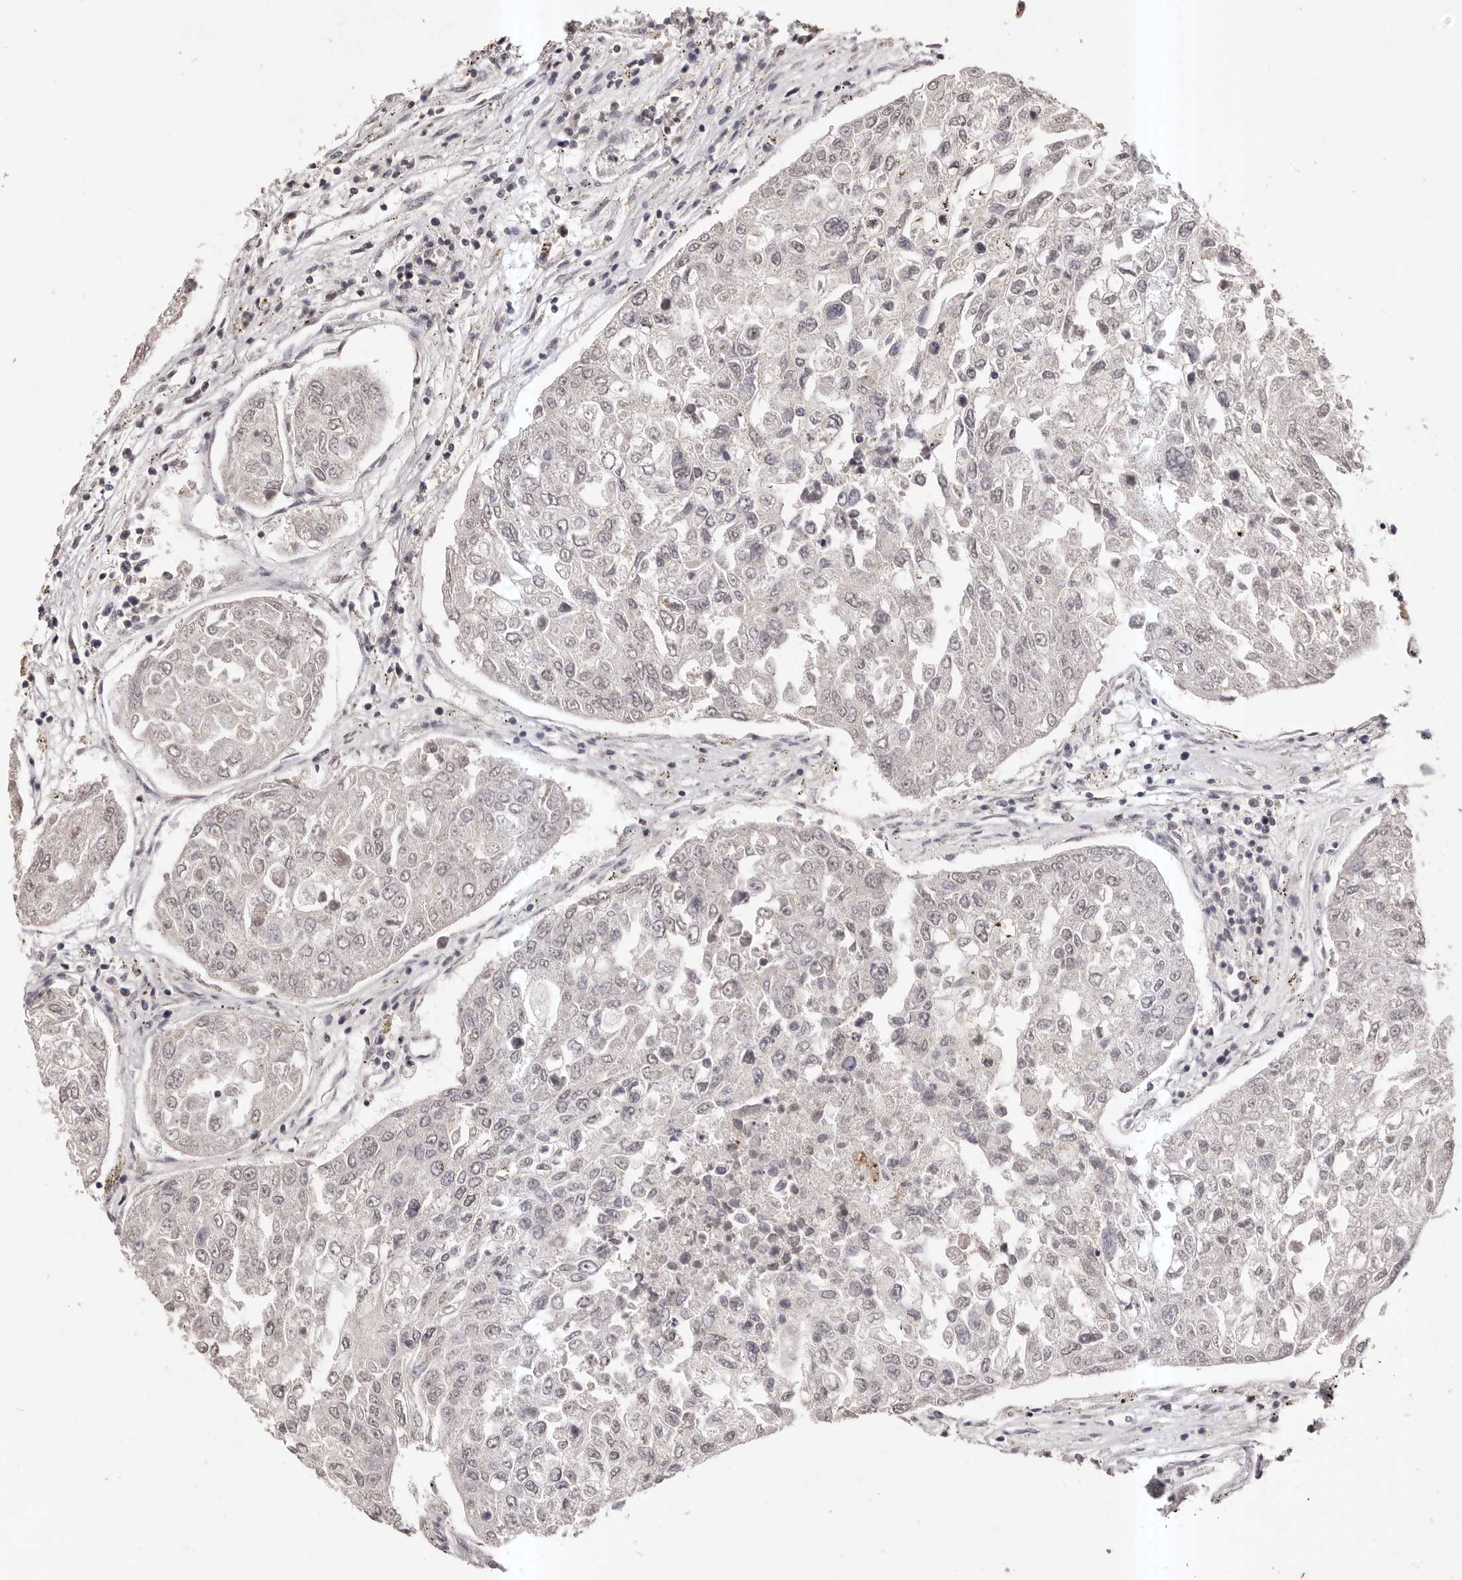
{"staining": {"intensity": "moderate", "quantity": "25%-75%", "location": "nuclear"}, "tissue": "urothelial cancer", "cell_type": "Tumor cells", "image_type": "cancer", "snomed": [{"axis": "morphology", "description": "Urothelial carcinoma, High grade"}, {"axis": "topography", "description": "Lymph node"}, {"axis": "topography", "description": "Urinary bladder"}], "caption": "Brown immunohistochemical staining in urothelial carcinoma (high-grade) shows moderate nuclear staining in about 25%-75% of tumor cells.", "gene": "RPS6KA5", "patient": {"sex": "male", "age": 51}}